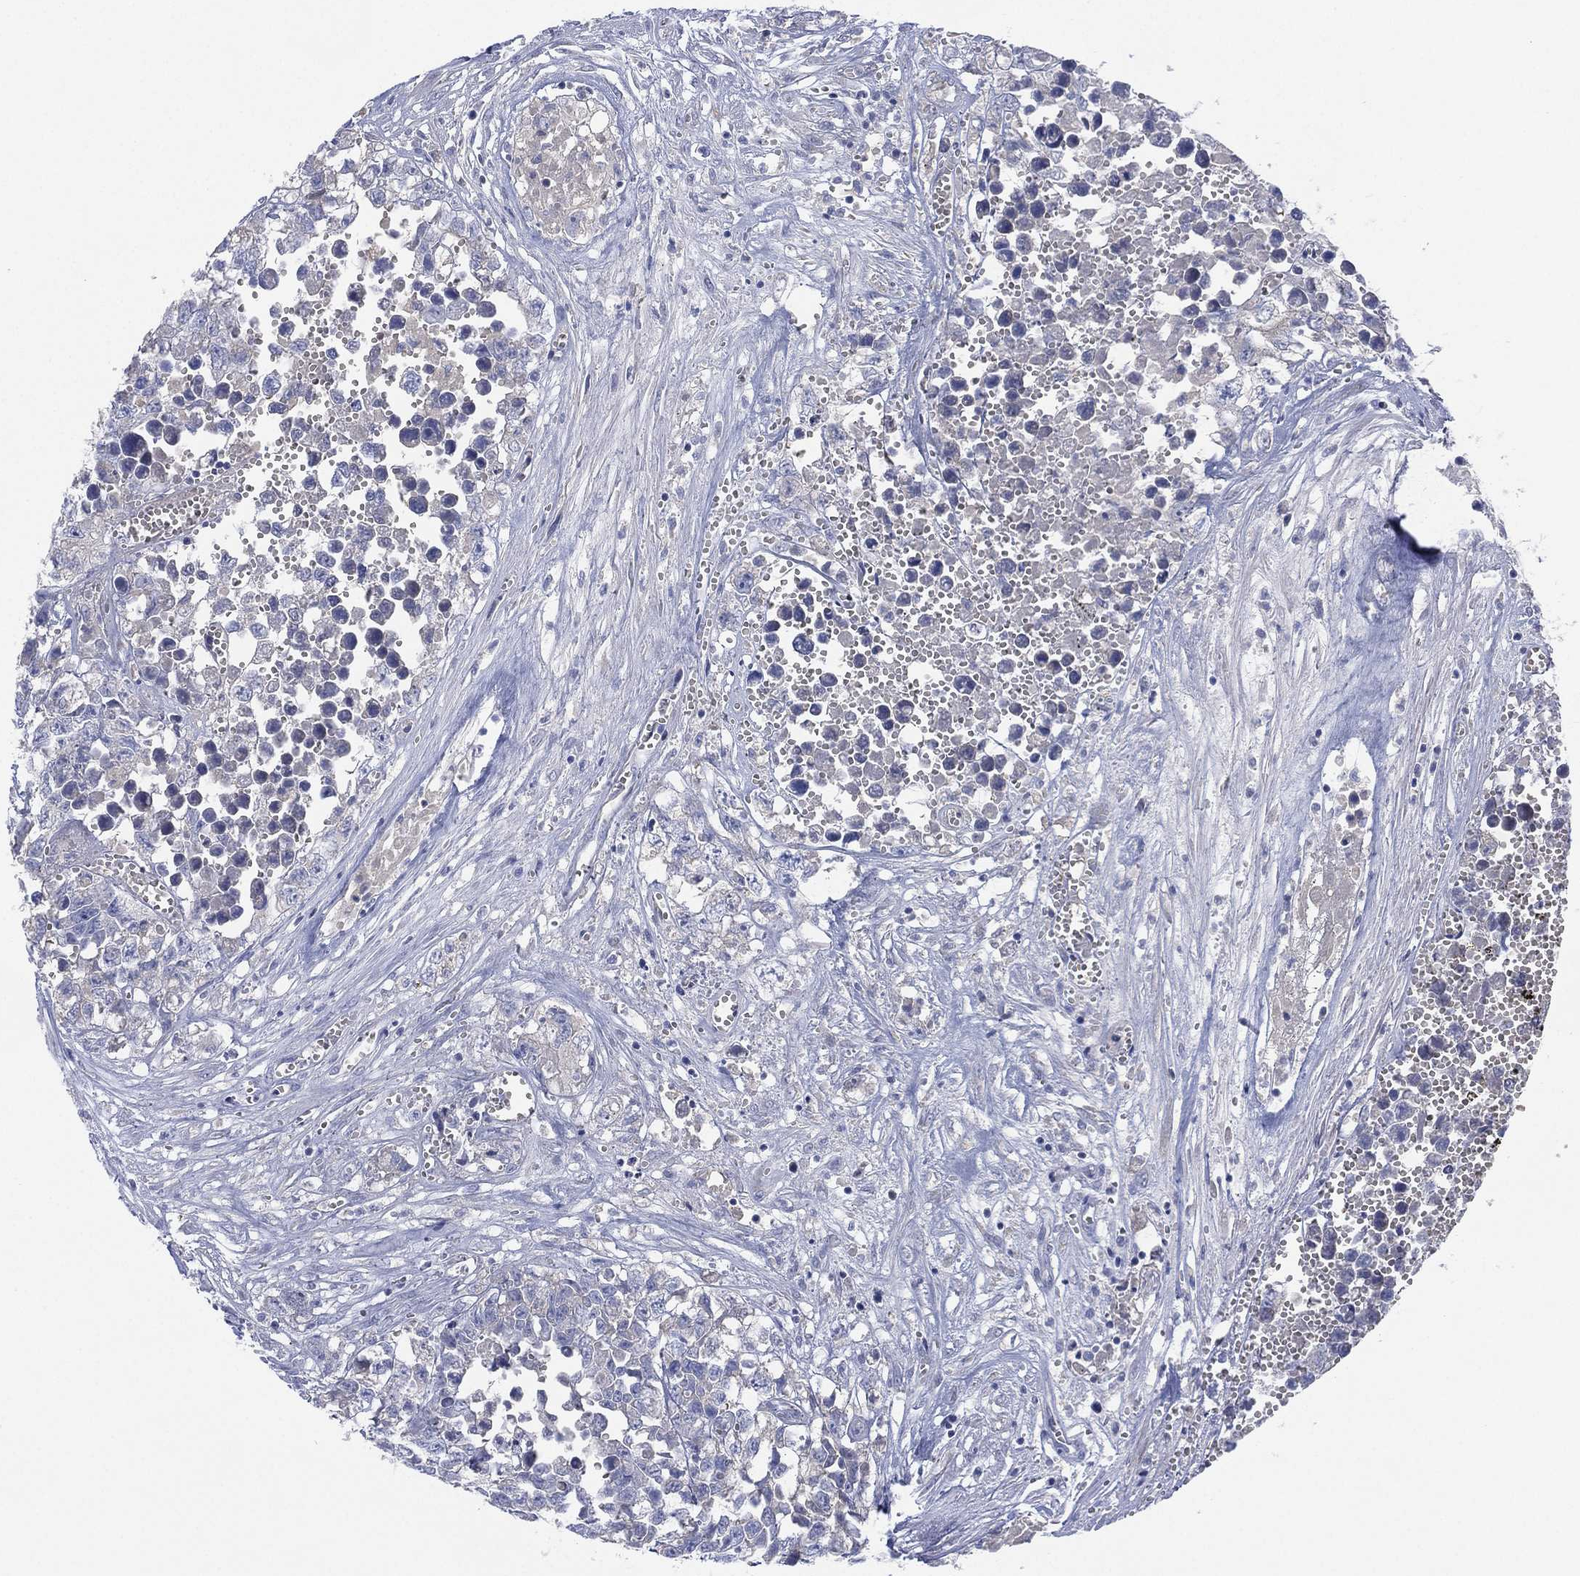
{"staining": {"intensity": "negative", "quantity": "none", "location": "none"}, "tissue": "testis cancer", "cell_type": "Tumor cells", "image_type": "cancer", "snomed": [{"axis": "morphology", "description": "Seminoma, NOS"}, {"axis": "morphology", "description": "Carcinoma, Embryonal, NOS"}, {"axis": "topography", "description": "Testis"}], "caption": "The histopathology image displays no staining of tumor cells in embryonal carcinoma (testis). Brightfield microscopy of immunohistochemistry (IHC) stained with DAB (brown) and hematoxylin (blue), captured at high magnification.", "gene": "CYP2D6", "patient": {"sex": "male", "age": 22}}